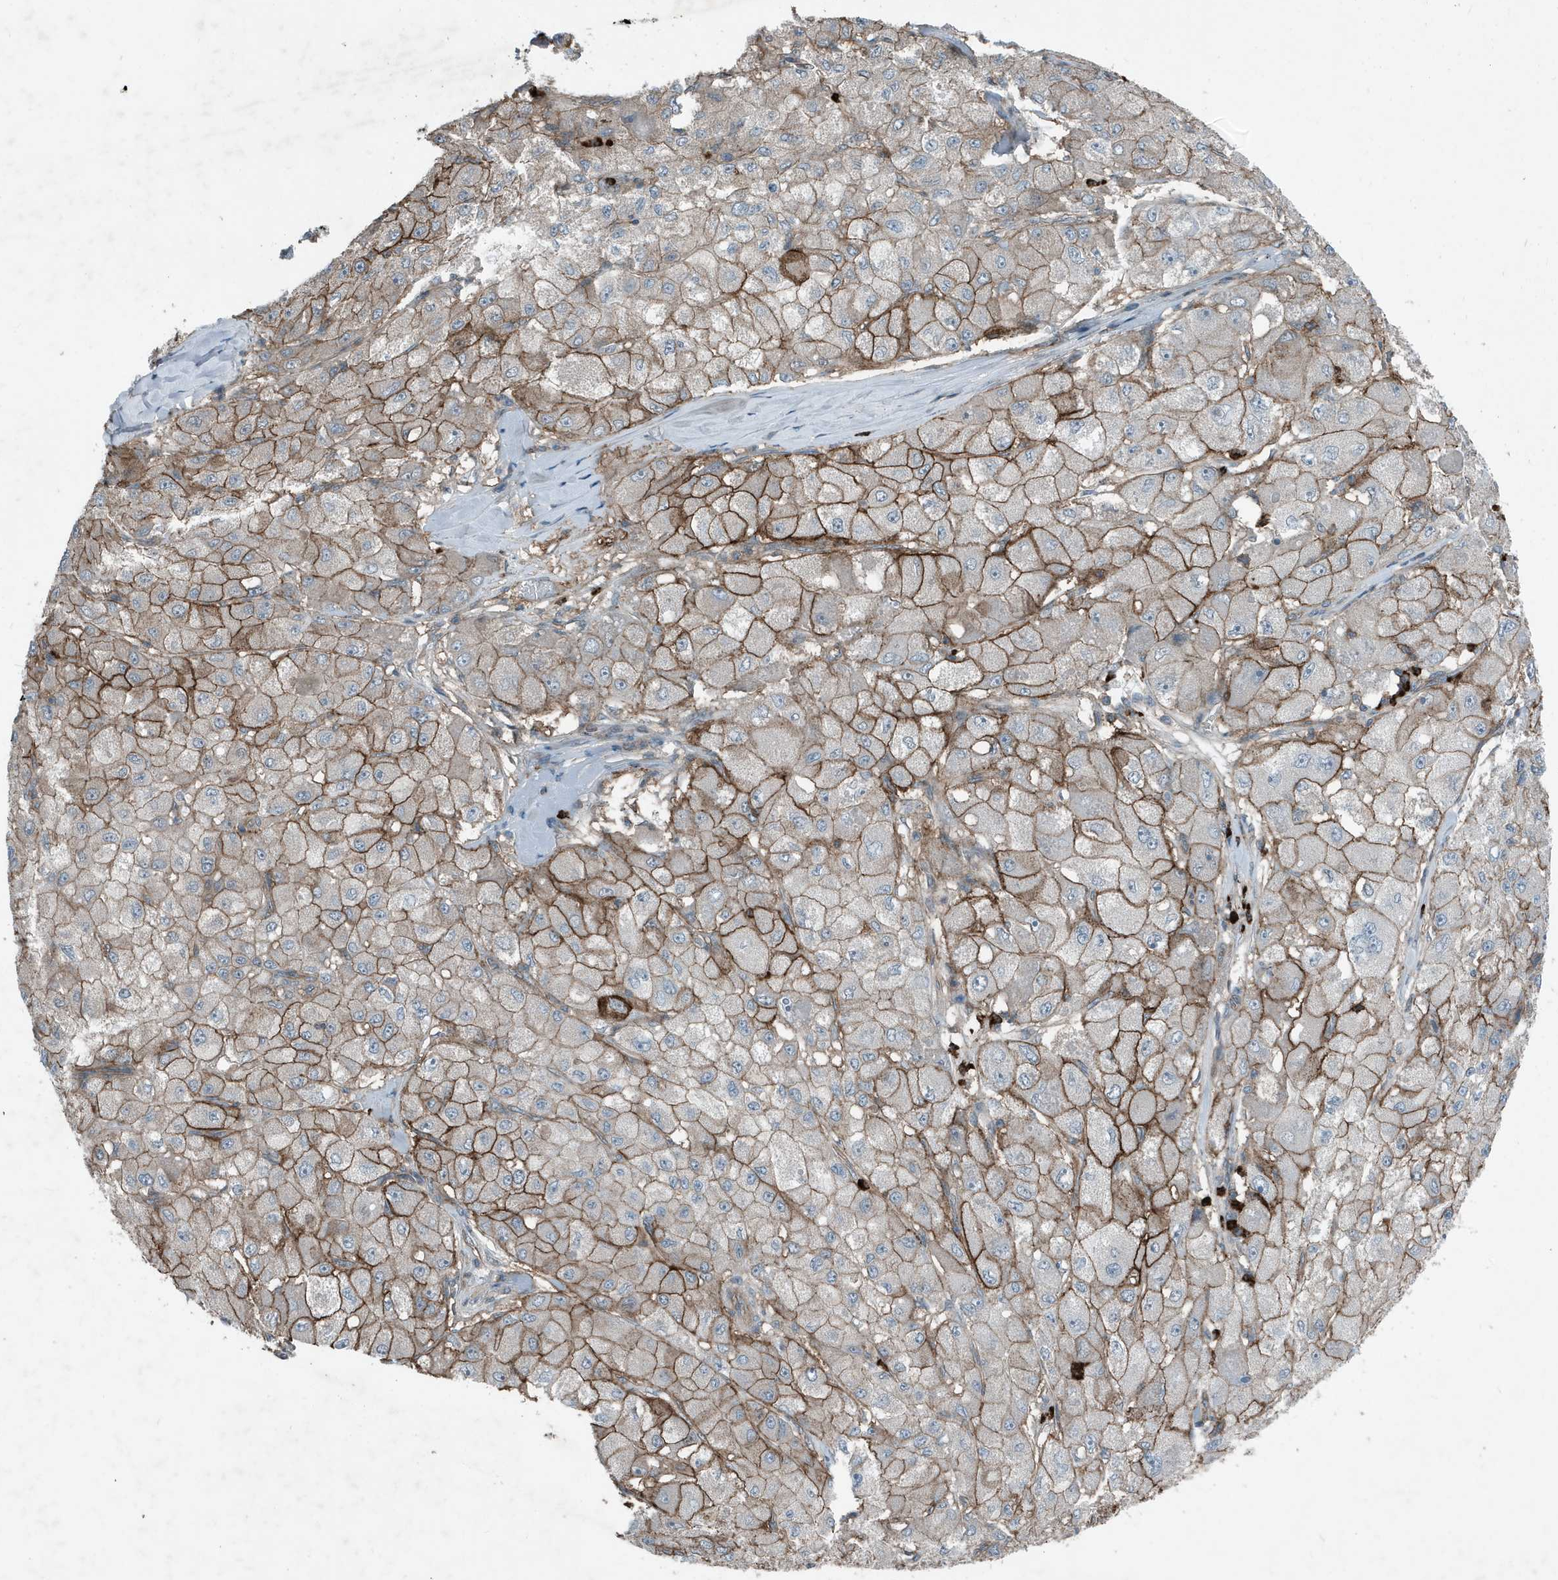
{"staining": {"intensity": "moderate", "quantity": "25%-75%", "location": "cytoplasmic/membranous"}, "tissue": "liver cancer", "cell_type": "Tumor cells", "image_type": "cancer", "snomed": [{"axis": "morphology", "description": "Carcinoma, Hepatocellular, NOS"}, {"axis": "topography", "description": "Liver"}], "caption": "Immunohistochemical staining of liver hepatocellular carcinoma reveals medium levels of moderate cytoplasmic/membranous expression in approximately 25%-75% of tumor cells.", "gene": "DAPP1", "patient": {"sex": "male", "age": 80}}